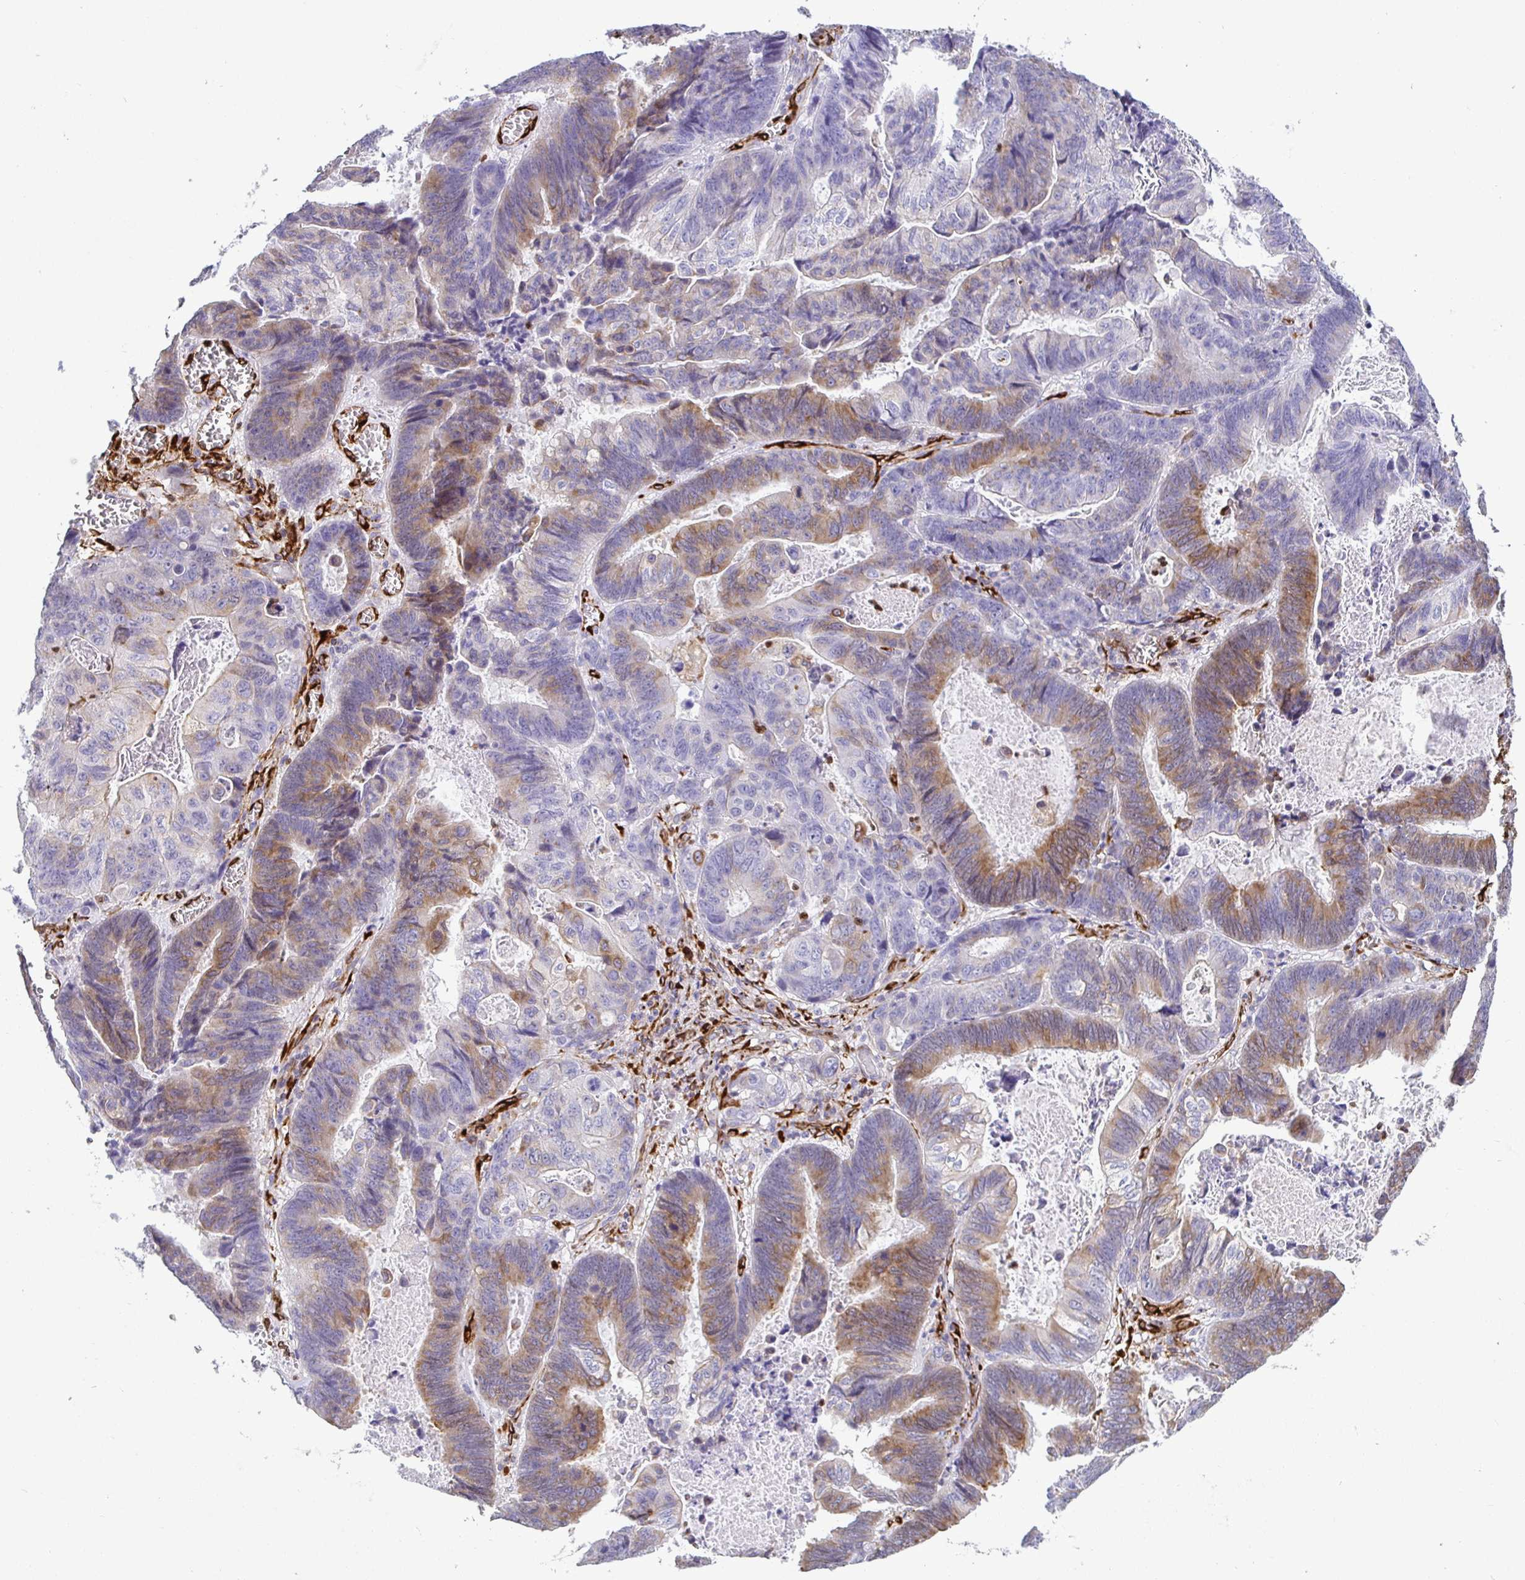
{"staining": {"intensity": "moderate", "quantity": "25%-75%", "location": "cytoplasmic/membranous"}, "tissue": "lung cancer", "cell_type": "Tumor cells", "image_type": "cancer", "snomed": [{"axis": "morphology", "description": "Aneuploidy"}, {"axis": "morphology", "description": "Adenocarcinoma, NOS"}, {"axis": "morphology", "description": "Adenocarcinoma primary or metastatic"}, {"axis": "topography", "description": "Lung"}], "caption": "Adenocarcinoma (lung) stained with immunohistochemistry (IHC) shows moderate cytoplasmic/membranous positivity in approximately 25%-75% of tumor cells.", "gene": "TP53I11", "patient": {"sex": "female", "age": 75}}